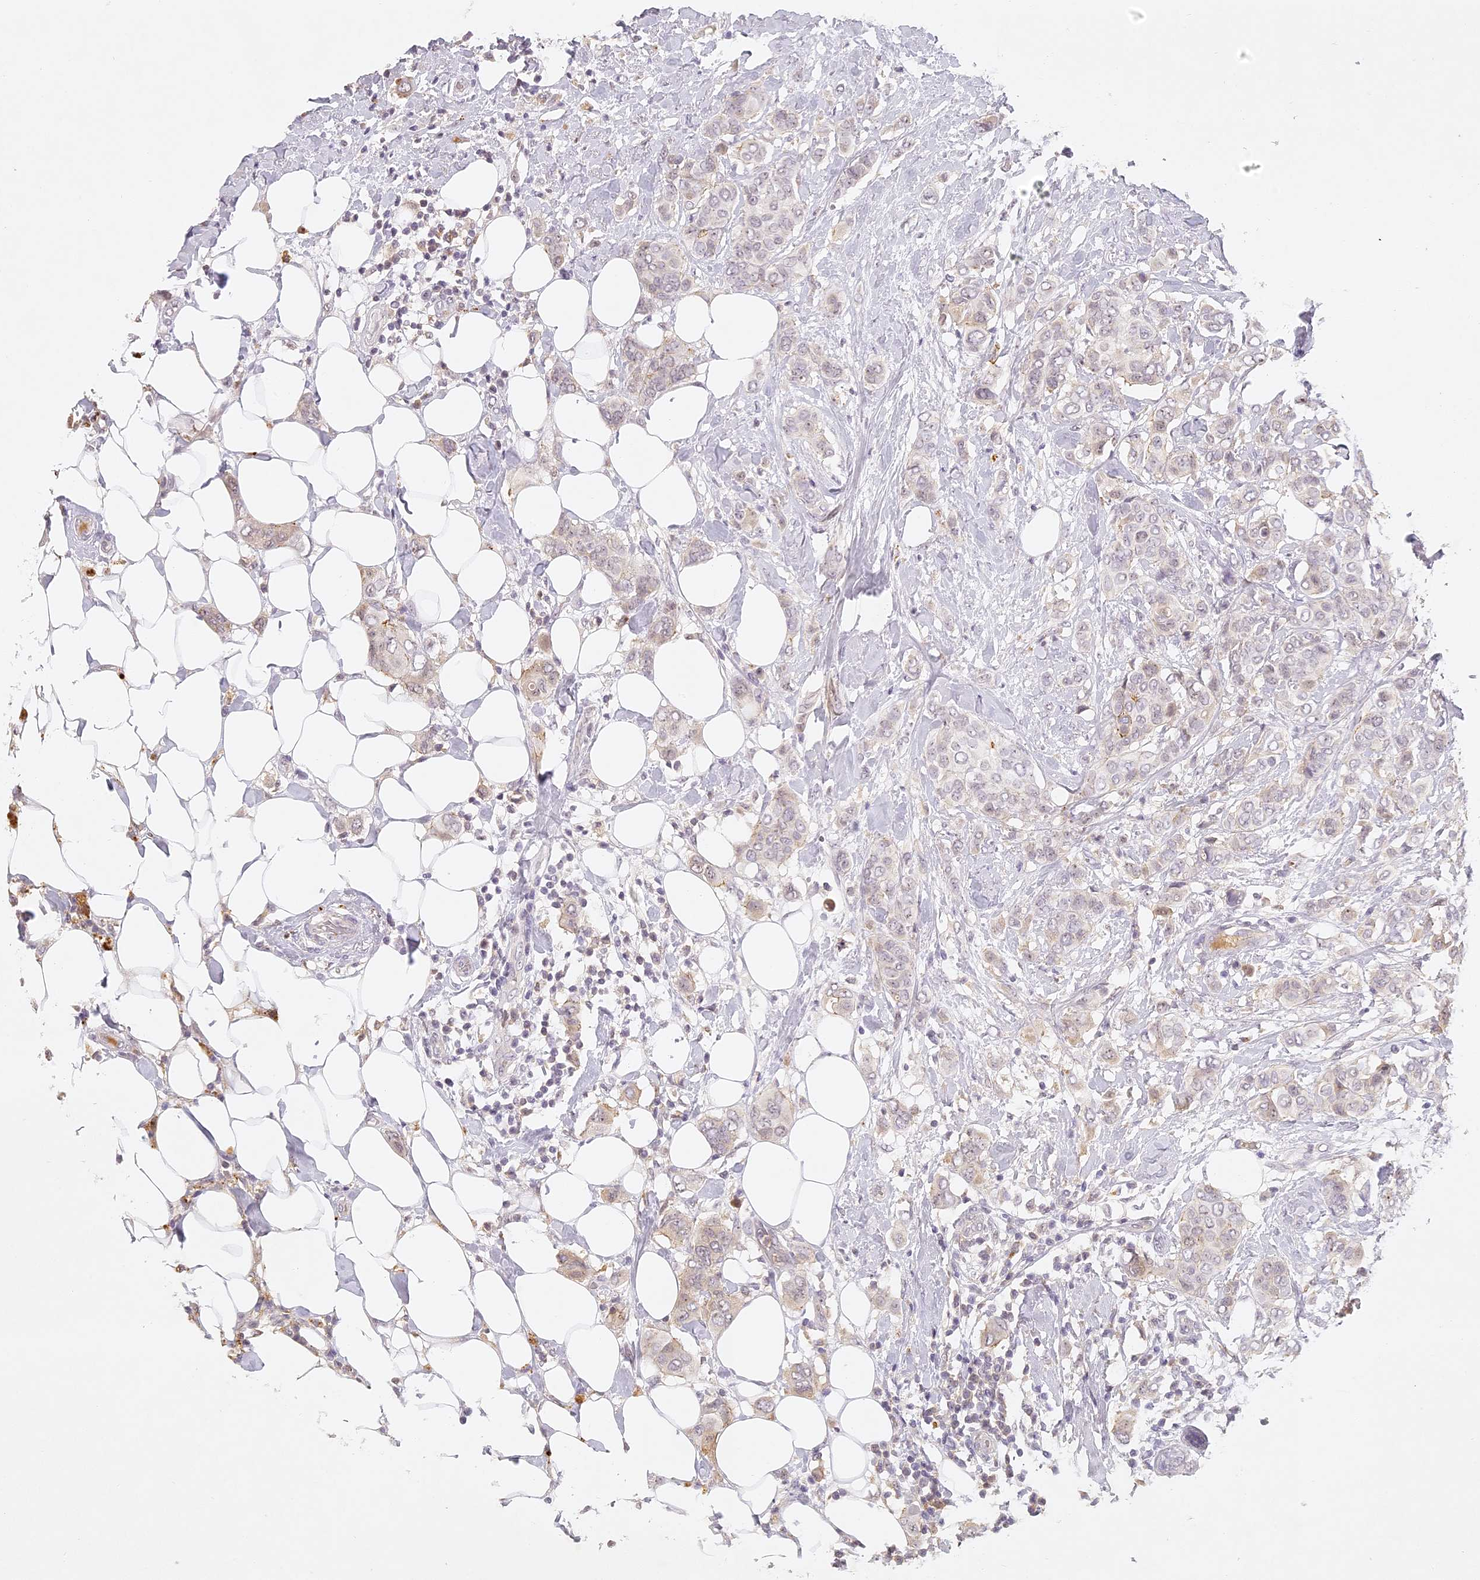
{"staining": {"intensity": "negative", "quantity": "none", "location": "none"}, "tissue": "breast cancer", "cell_type": "Tumor cells", "image_type": "cancer", "snomed": [{"axis": "morphology", "description": "Lobular carcinoma"}, {"axis": "topography", "description": "Breast"}], "caption": "Photomicrograph shows no significant protein staining in tumor cells of lobular carcinoma (breast).", "gene": "ELL3", "patient": {"sex": "female", "age": 51}}